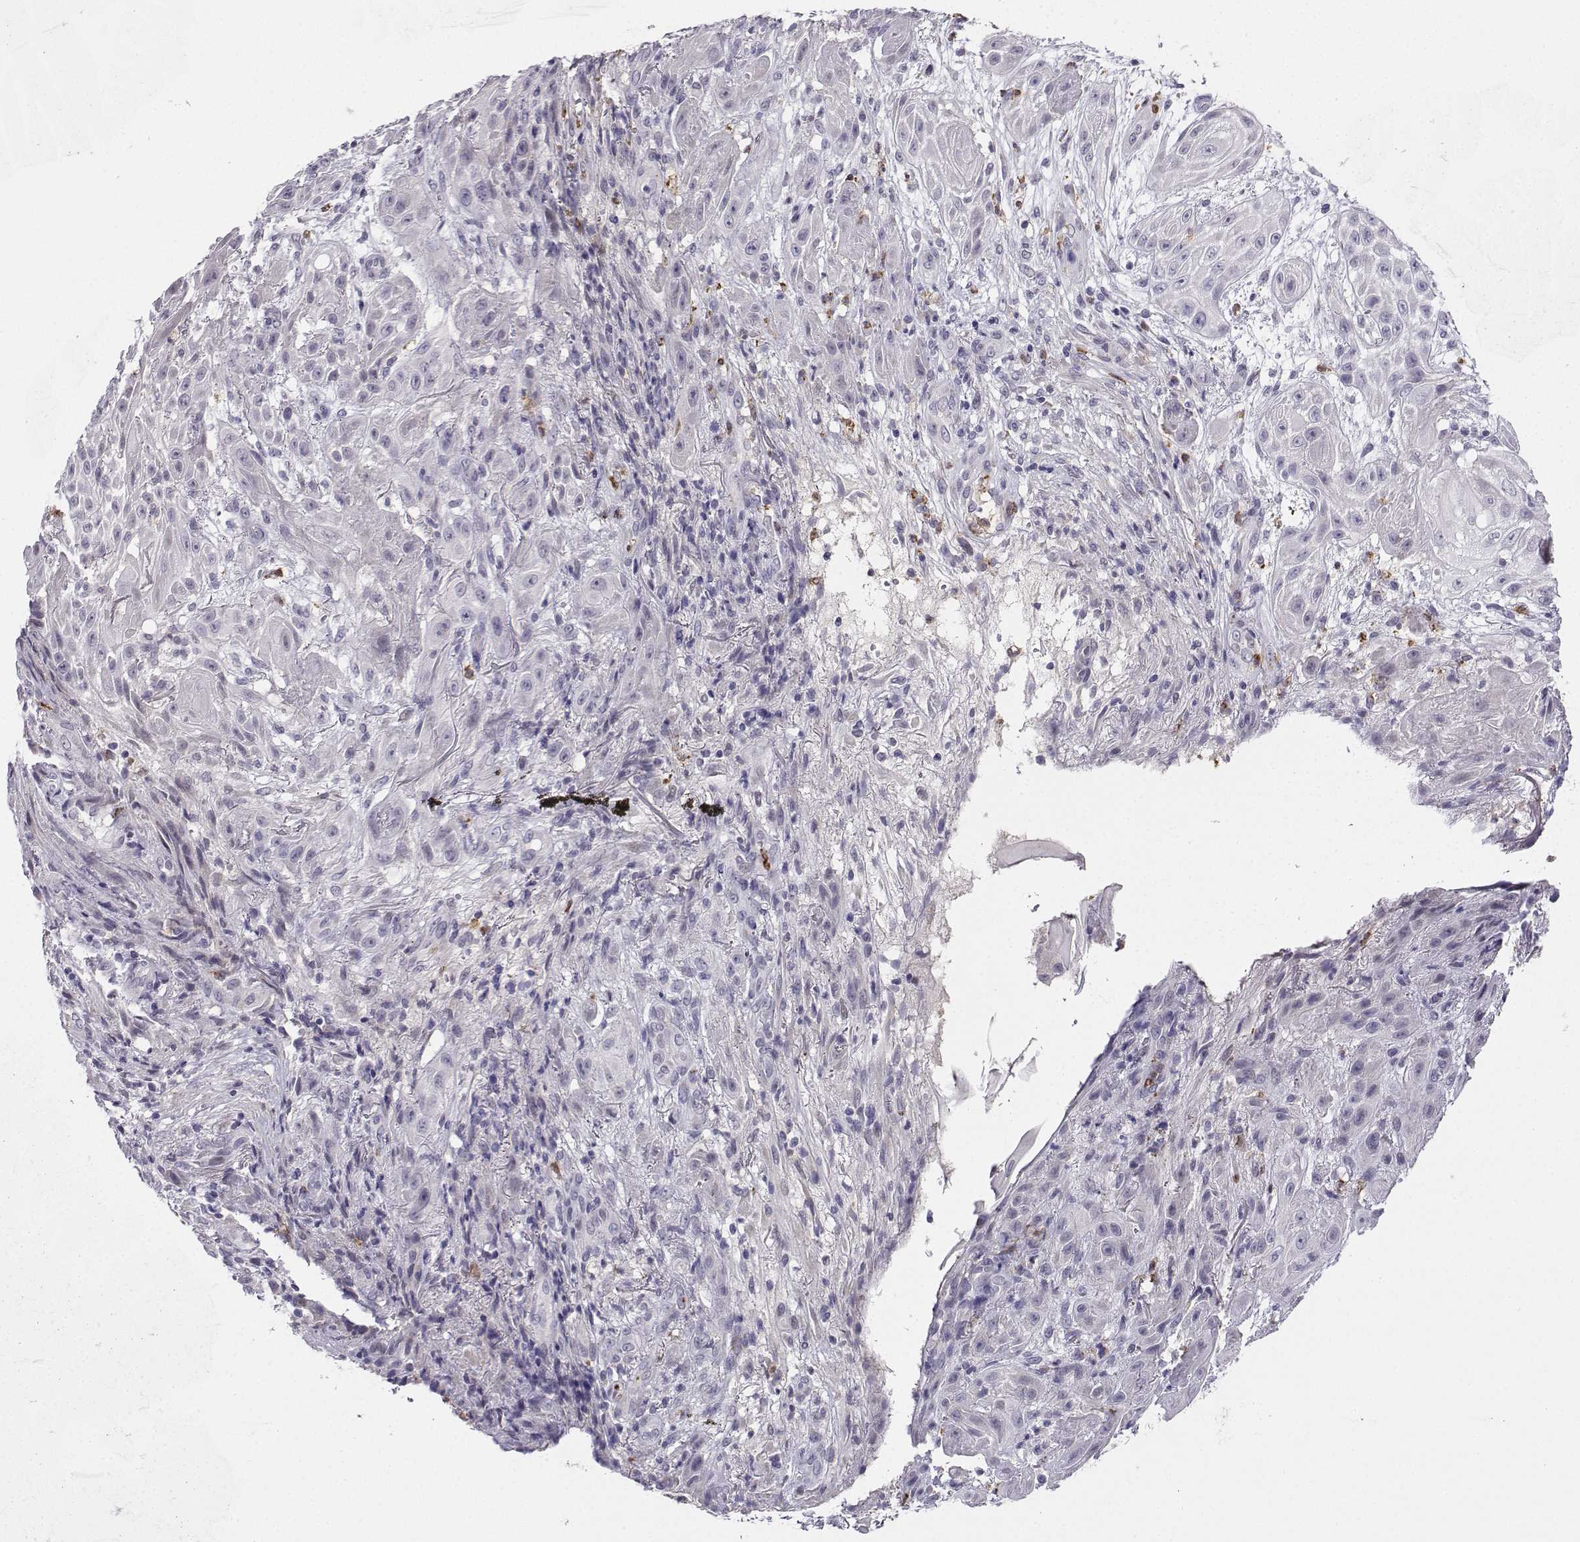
{"staining": {"intensity": "negative", "quantity": "none", "location": "none"}, "tissue": "skin cancer", "cell_type": "Tumor cells", "image_type": "cancer", "snomed": [{"axis": "morphology", "description": "Squamous cell carcinoma, NOS"}, {"axis": "topography", "description": "Skin"}], "caption": "Human squamous cell carcinoma (skin) stained for a protein using immunohistochemistry reveals no expression in tumor cells.", "gene": "CALY", "patient": {"sex": "male", "age": 62}}